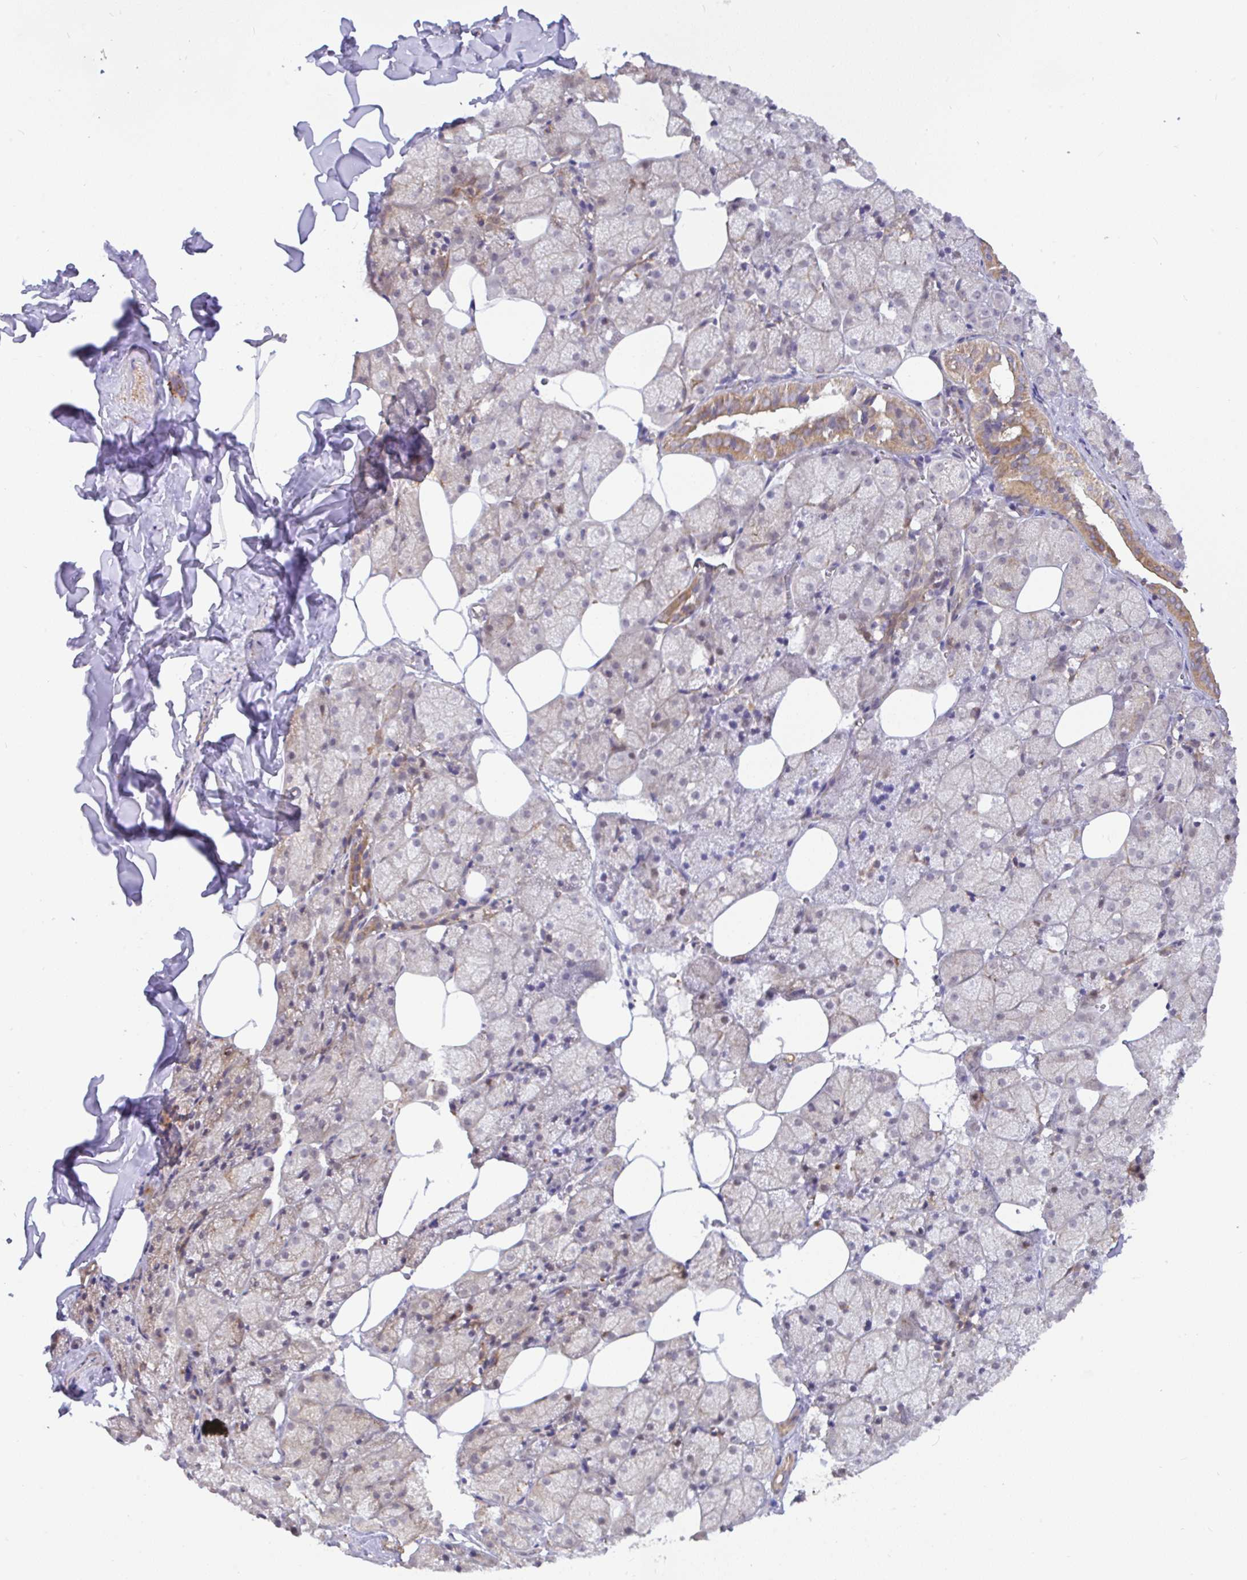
{"staining": {"intensity": "moderate", "quantity": "25%-75%", "location": "cytoplasmic/membranous"}, "tissue": "salivary gland", "cell_type": "Glandular cells", "image_type": "normal", "snomed": [{"axis": "morphology", "description": "Normal tissue, NOS"}, {"axis": "topography", "description": "Salivary gland"}, {"axis": "topography", "description": "Peripheral nerve tissue"}], "caption": "Salivary gland stained with immunohistochemistry demonstrates moderate cytoplasmic/membranous expression in approximately 25%-75% of glandular cells. (Brightfield microscopy of DAB IHC at high magnification).", "gene": "DLEU7", "patient": {"sex": "male", "age": 38}}